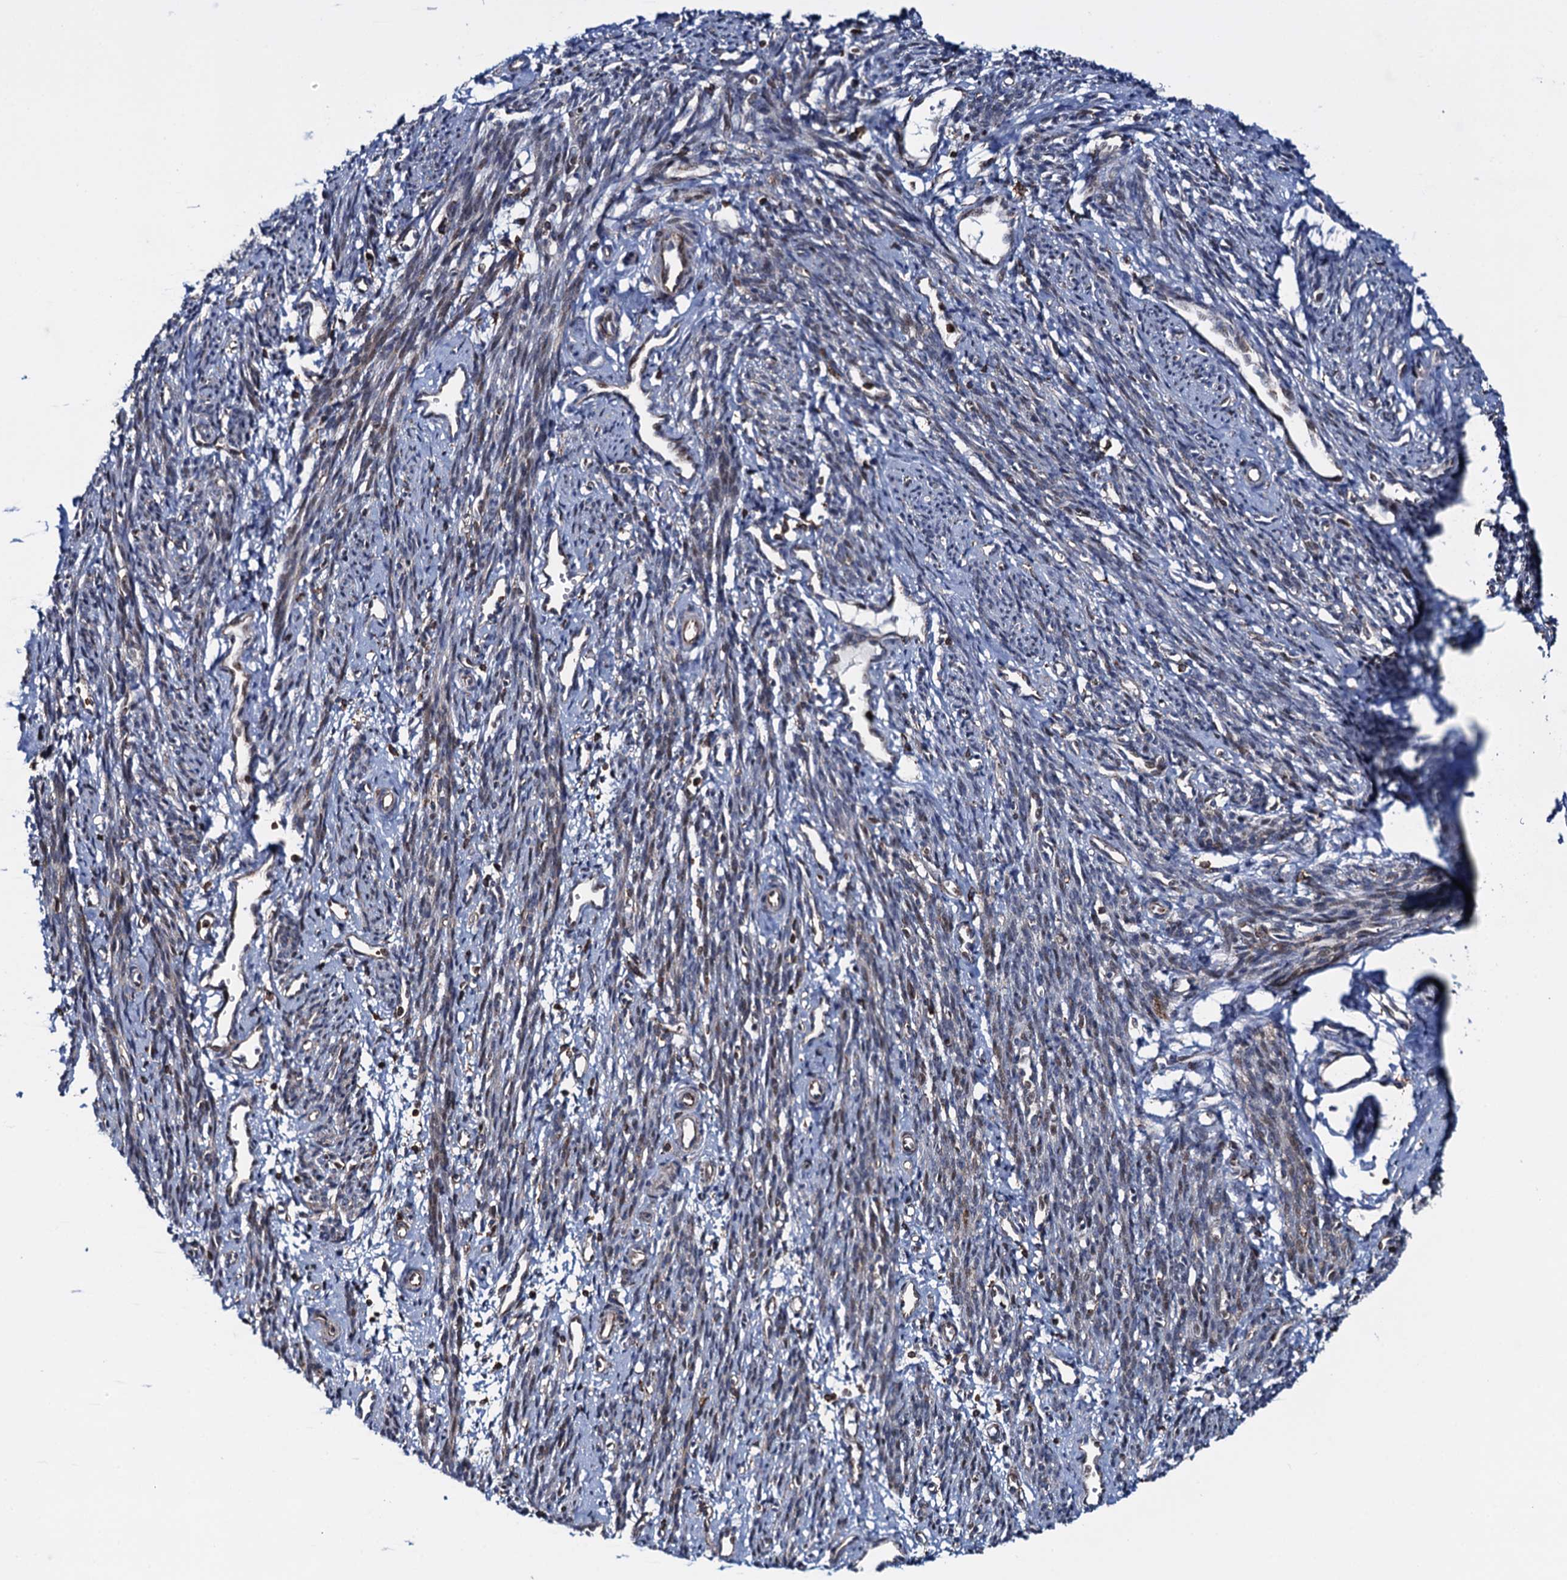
{"staining": {"intensity": "weak", "quantity": "25%-75%", "location": "cytoplasmic/membranous"}, "tissue": "smooth muscle", "cell_type": "Smooth muscle cells", "image_type": "normal", "snomed": [{"axis": "morphology", "description": "Normal tissue, NOS"}, {"axis": "topography", "description": "Smooth muscle"}, {"axis": "topography", "description": "Uterus"}], "caption": "IHC staining of benign smooth muscle, which reveals low levels of weak cytoplasmic/membranous expression in approximately 25%-75% of smooth muscle cells indicating weak cytoplasmic/membranous protein positivity. The staining was performed using DAB (brown) for protein detection and nuclei were counterstained in hematoxylin (blue).", "gene": "CCDC102A", "patient": {"sex": "female", "age": 59}}